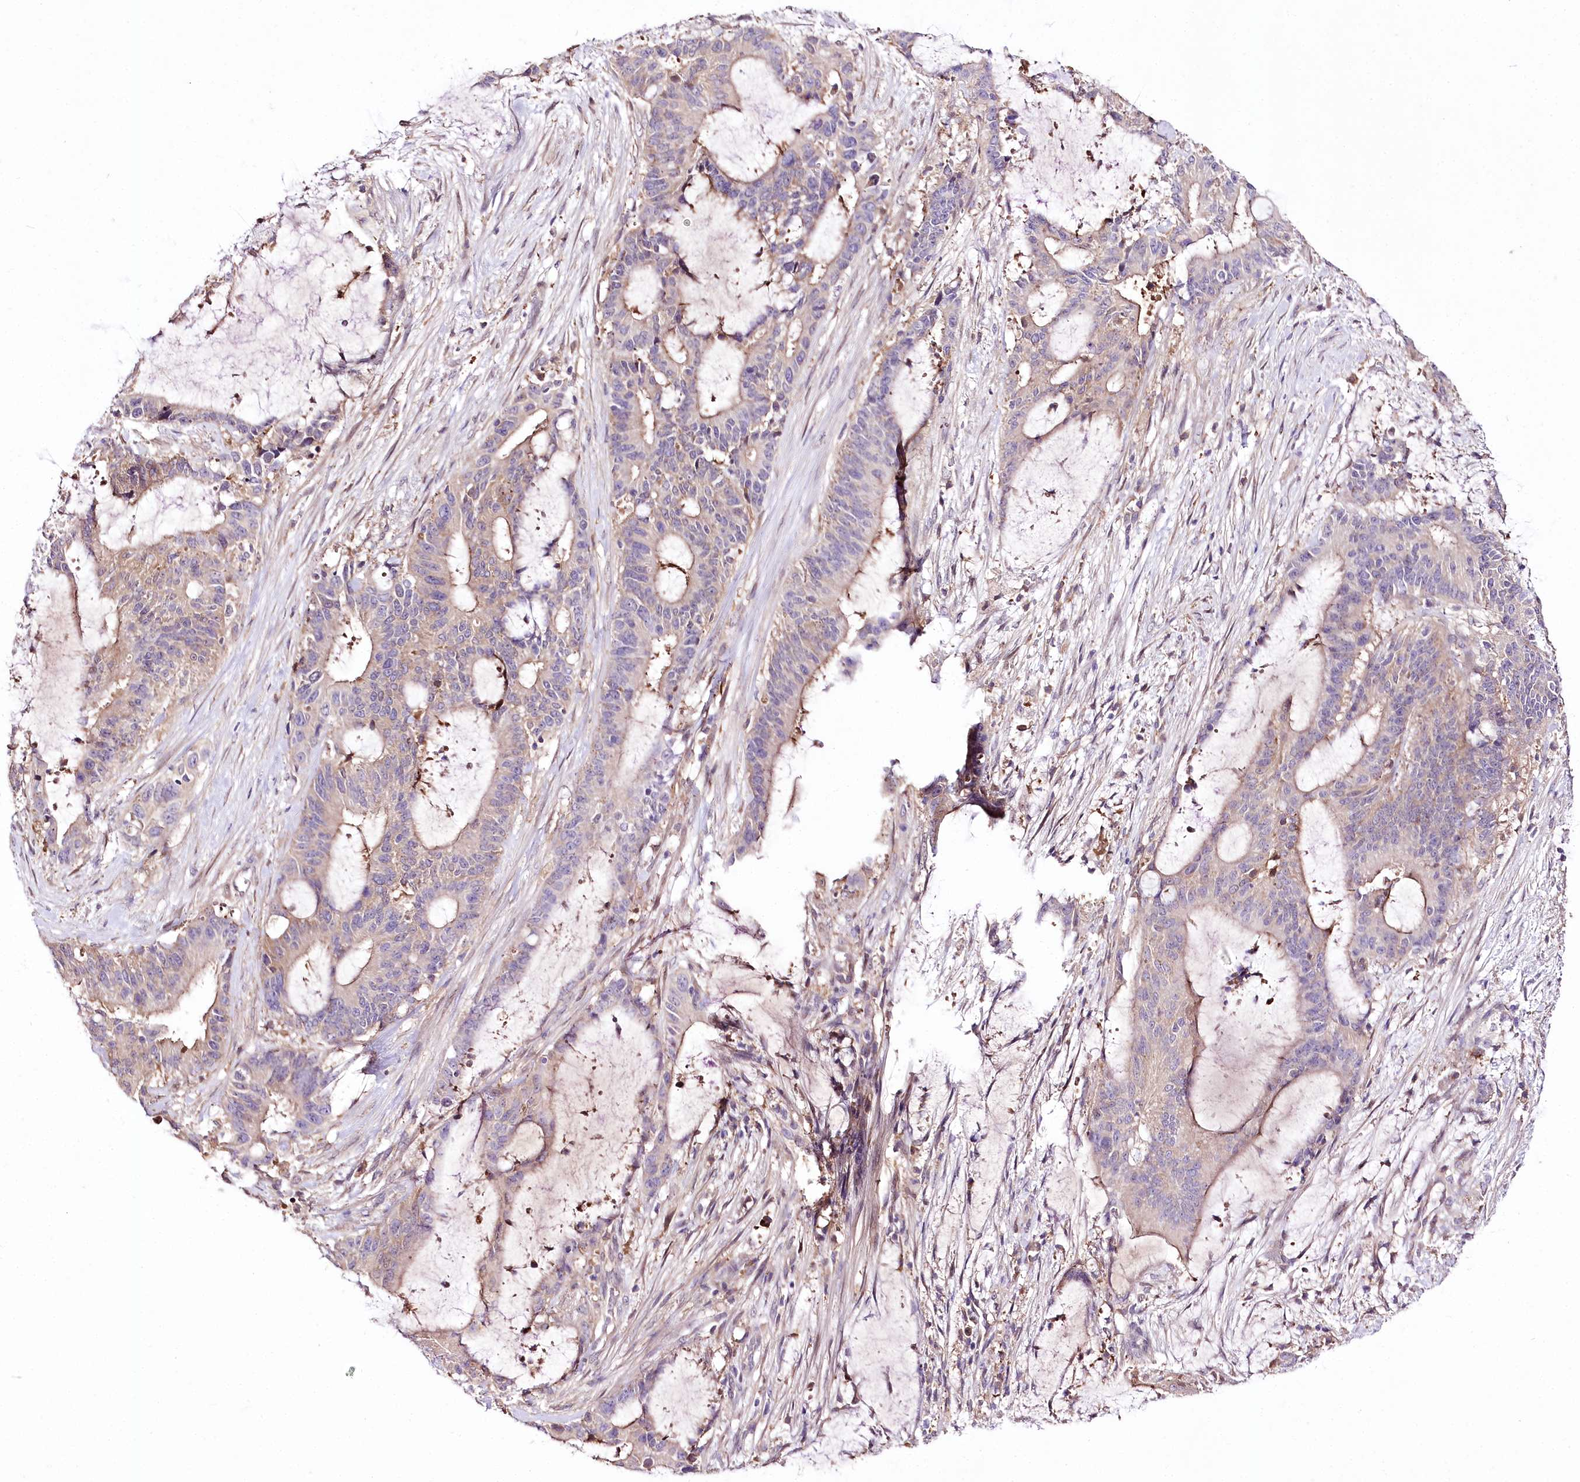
{"staining": {"intensity": "weak", "quantity": "<25%", "location": "cytoplasmic/membranous"}, "tissue": "liver cancer", "cell_type": "Tumor cells", "image_type": "cancer", "snomed": [{"axis": "morphology", "description": "Normal tissue, NOS"}, {"axis": "morphology", "description": "Cholangiocarcinoma"}, {"axis": "topography", "description": "Liver"}, {"axis": "topography", "description": "Peripheral nerve tissue"}], "caption": "Liver cancer stained for a protein using immunohistochemistry (IHC) exhibits no staining tumor cells.", "gene": "UGP2", "patient": {"sex": "female", "age": 73}}